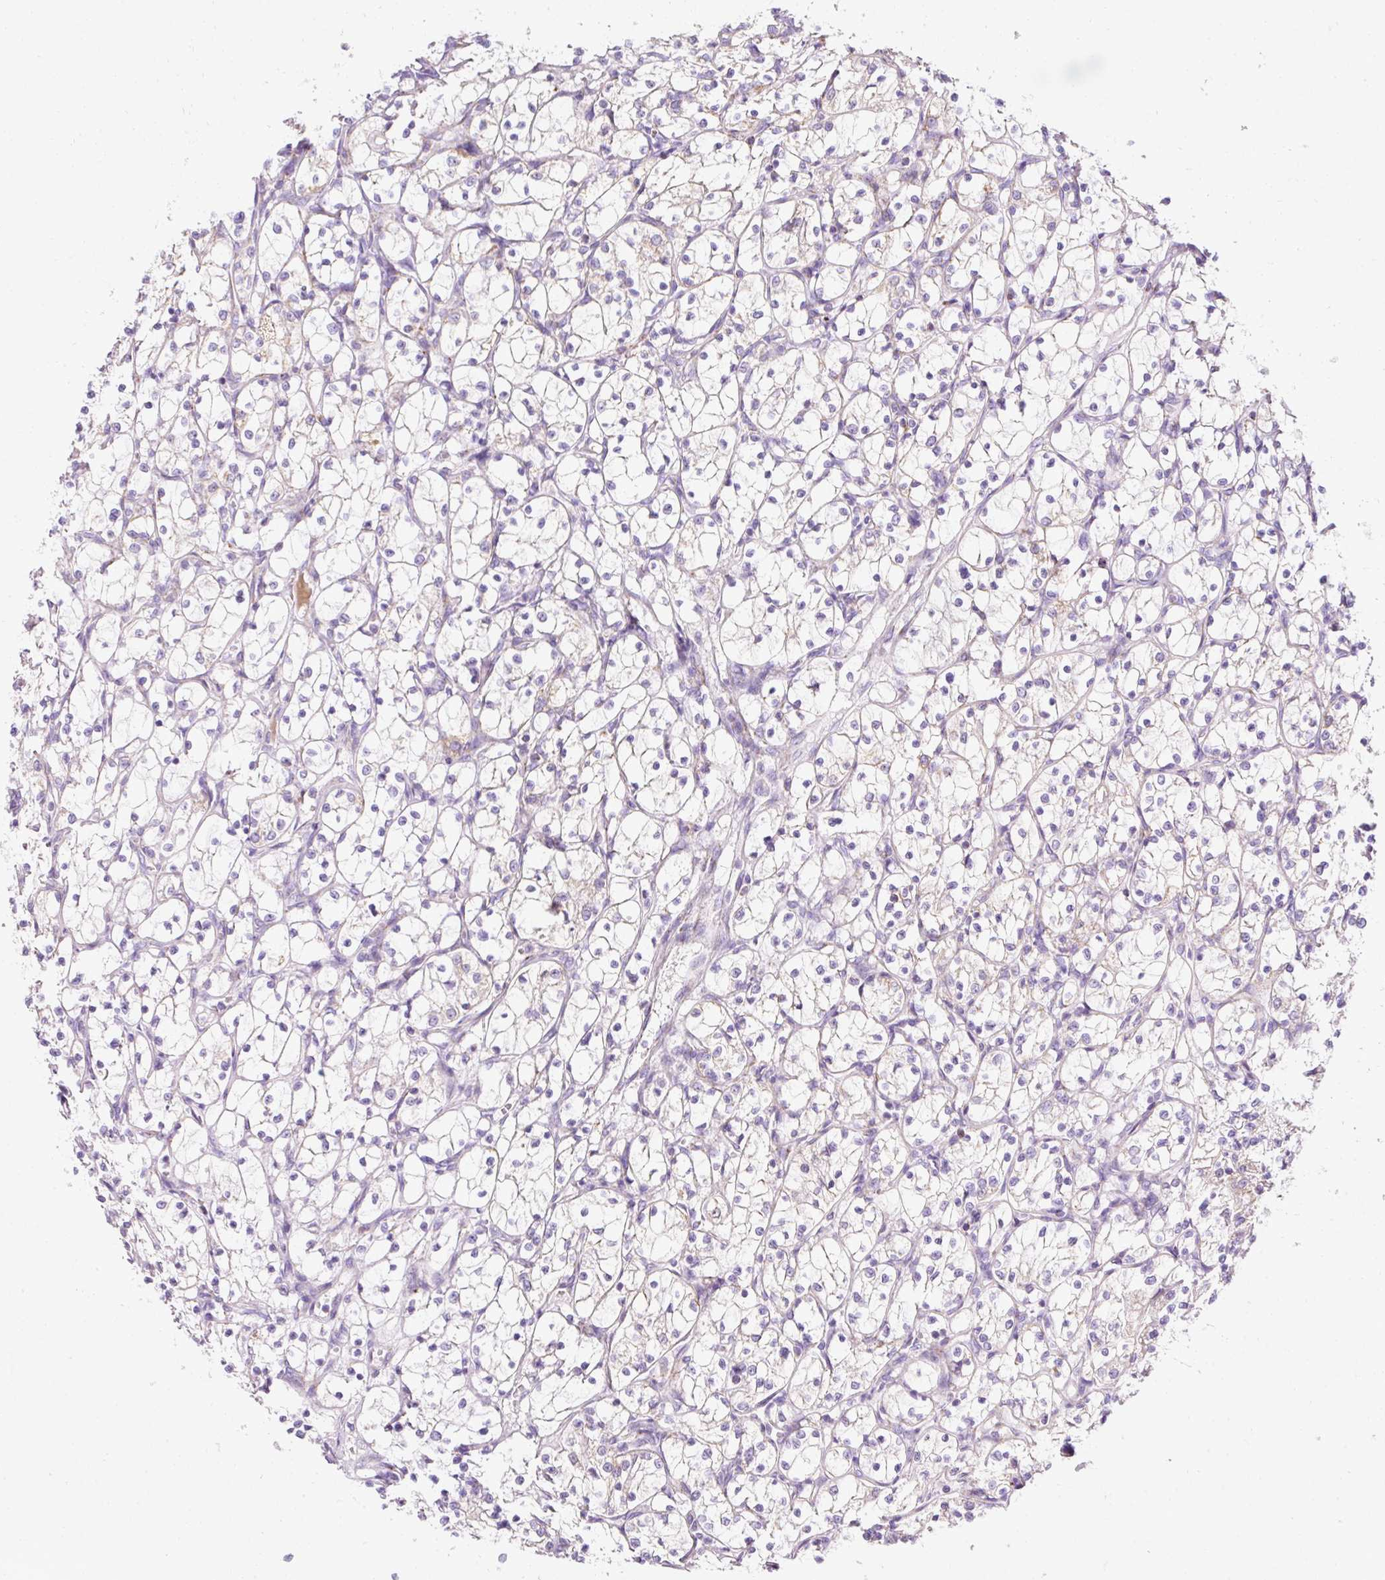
{"staining": {"intensity": "weak", "quantity": "<25%", "location": "cytoplasmic/membranous"}, "tissue": "renal cancer", "cell_type": "Tumor cells", "image_type": "cancer", "snomed": [{"axis": "morphology", "description": "Adenocarcinoma, NOS"}, {"axis": "topography", "description": "Kidney"}], "caption": "The immunohistochemistry (IHC) histopathology image has no significant expression in tumor cells of adenocarcinoma (renal) tissue.", "gene": "PLPP2", "patient": {"sex": "female", "age": 69}}